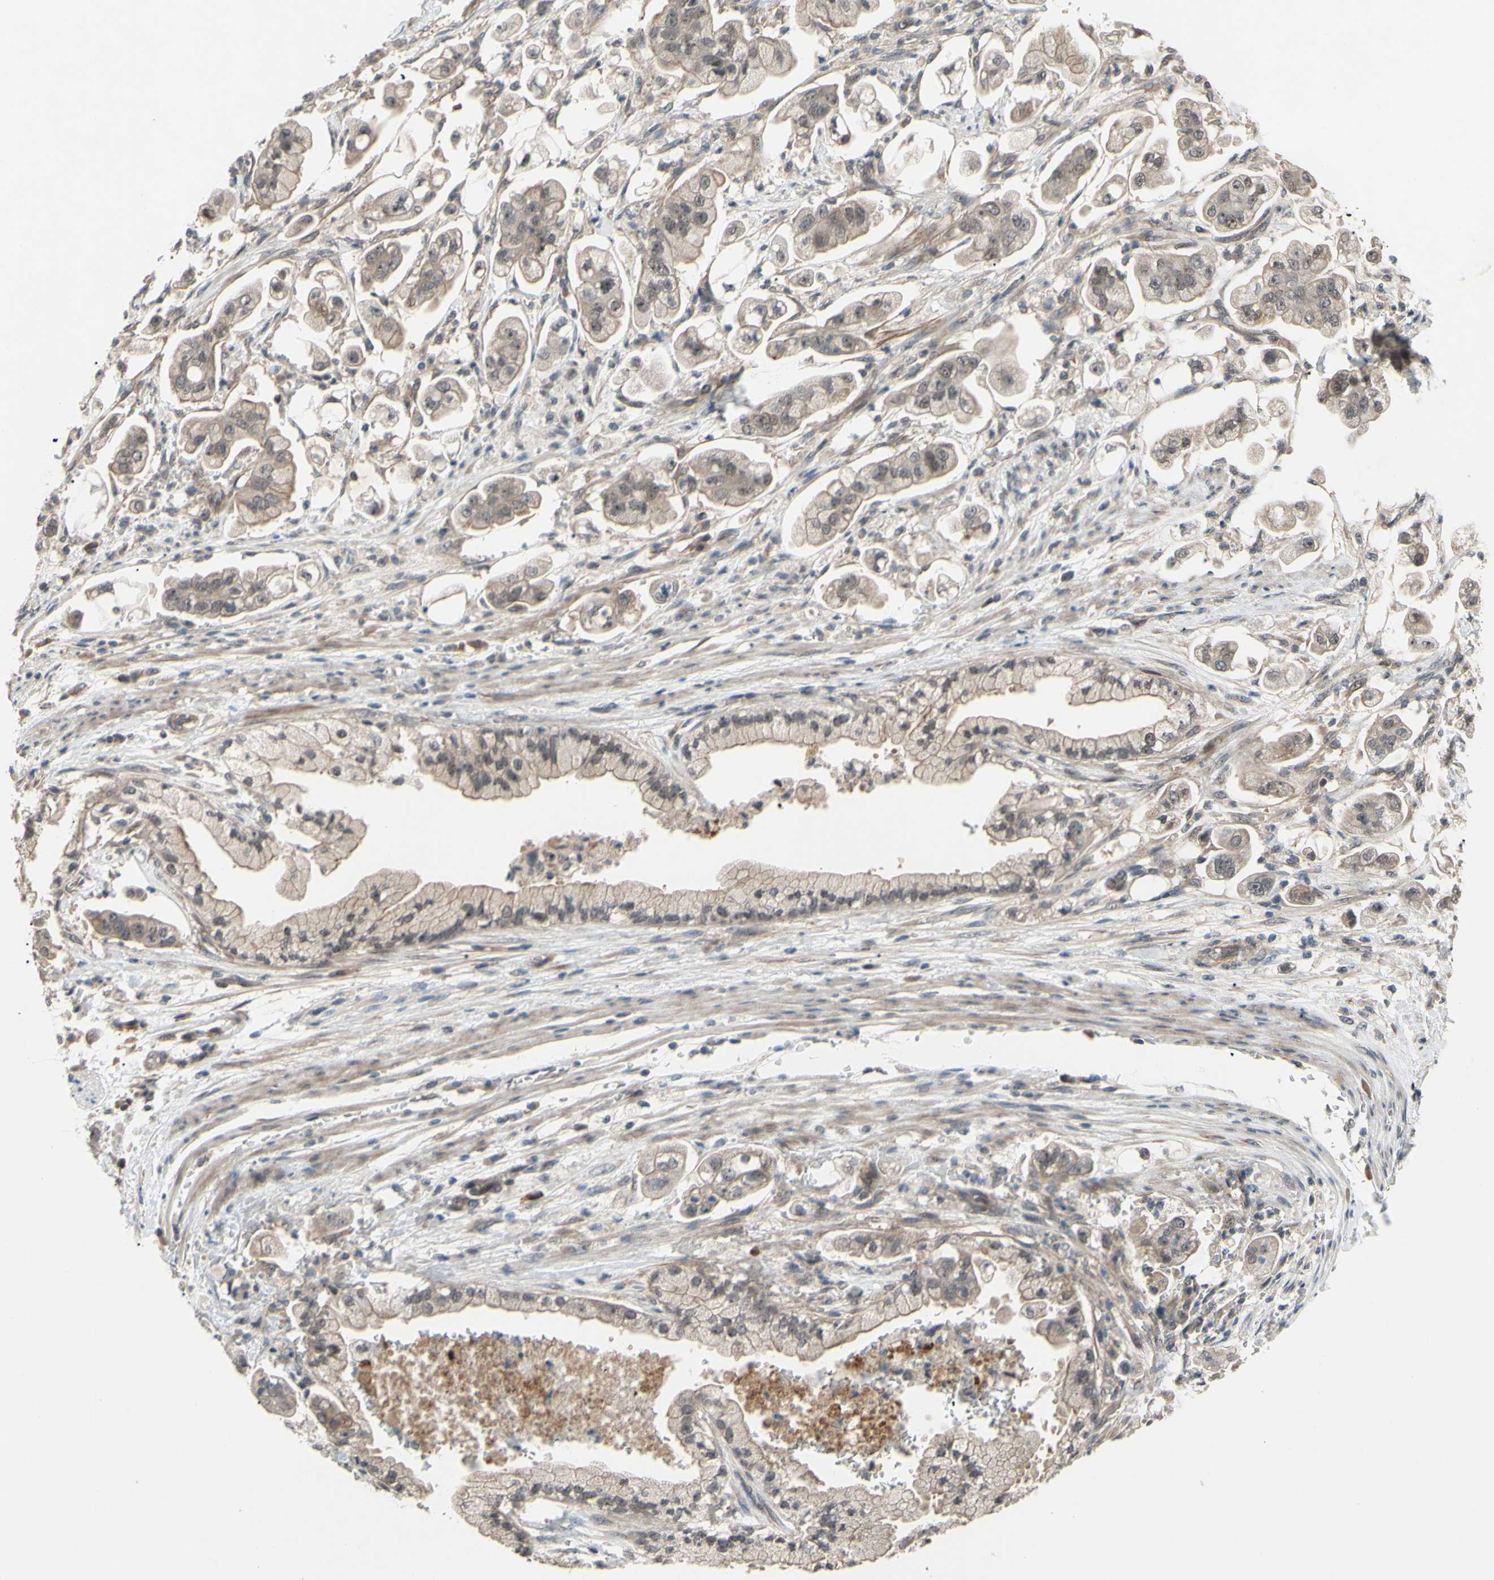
{"staining": {"intensity": "weak", "quantity": ">75%", "location": "cytoplasmic/membranous"}, "tissue": "stomach cancer", "cell_type": "Tumor cells", "image_type": "cancer", "snomed": [{"axis": "morphology", "description": "Adenocarcinoma, NOS"}, {"axis": "topography", "description": "Stomach"}], "caption": "DAB immunohistochemical staining of human stomach cancer demonstrates weak cytoplasmic/membranous protein staining in approximately >75% of tumor cells. Immunohistochemistry stains the protein in brown and the nuclei are stained blue.", "gene": "ALK", "patient": {"sex": "male", "age": 62}}